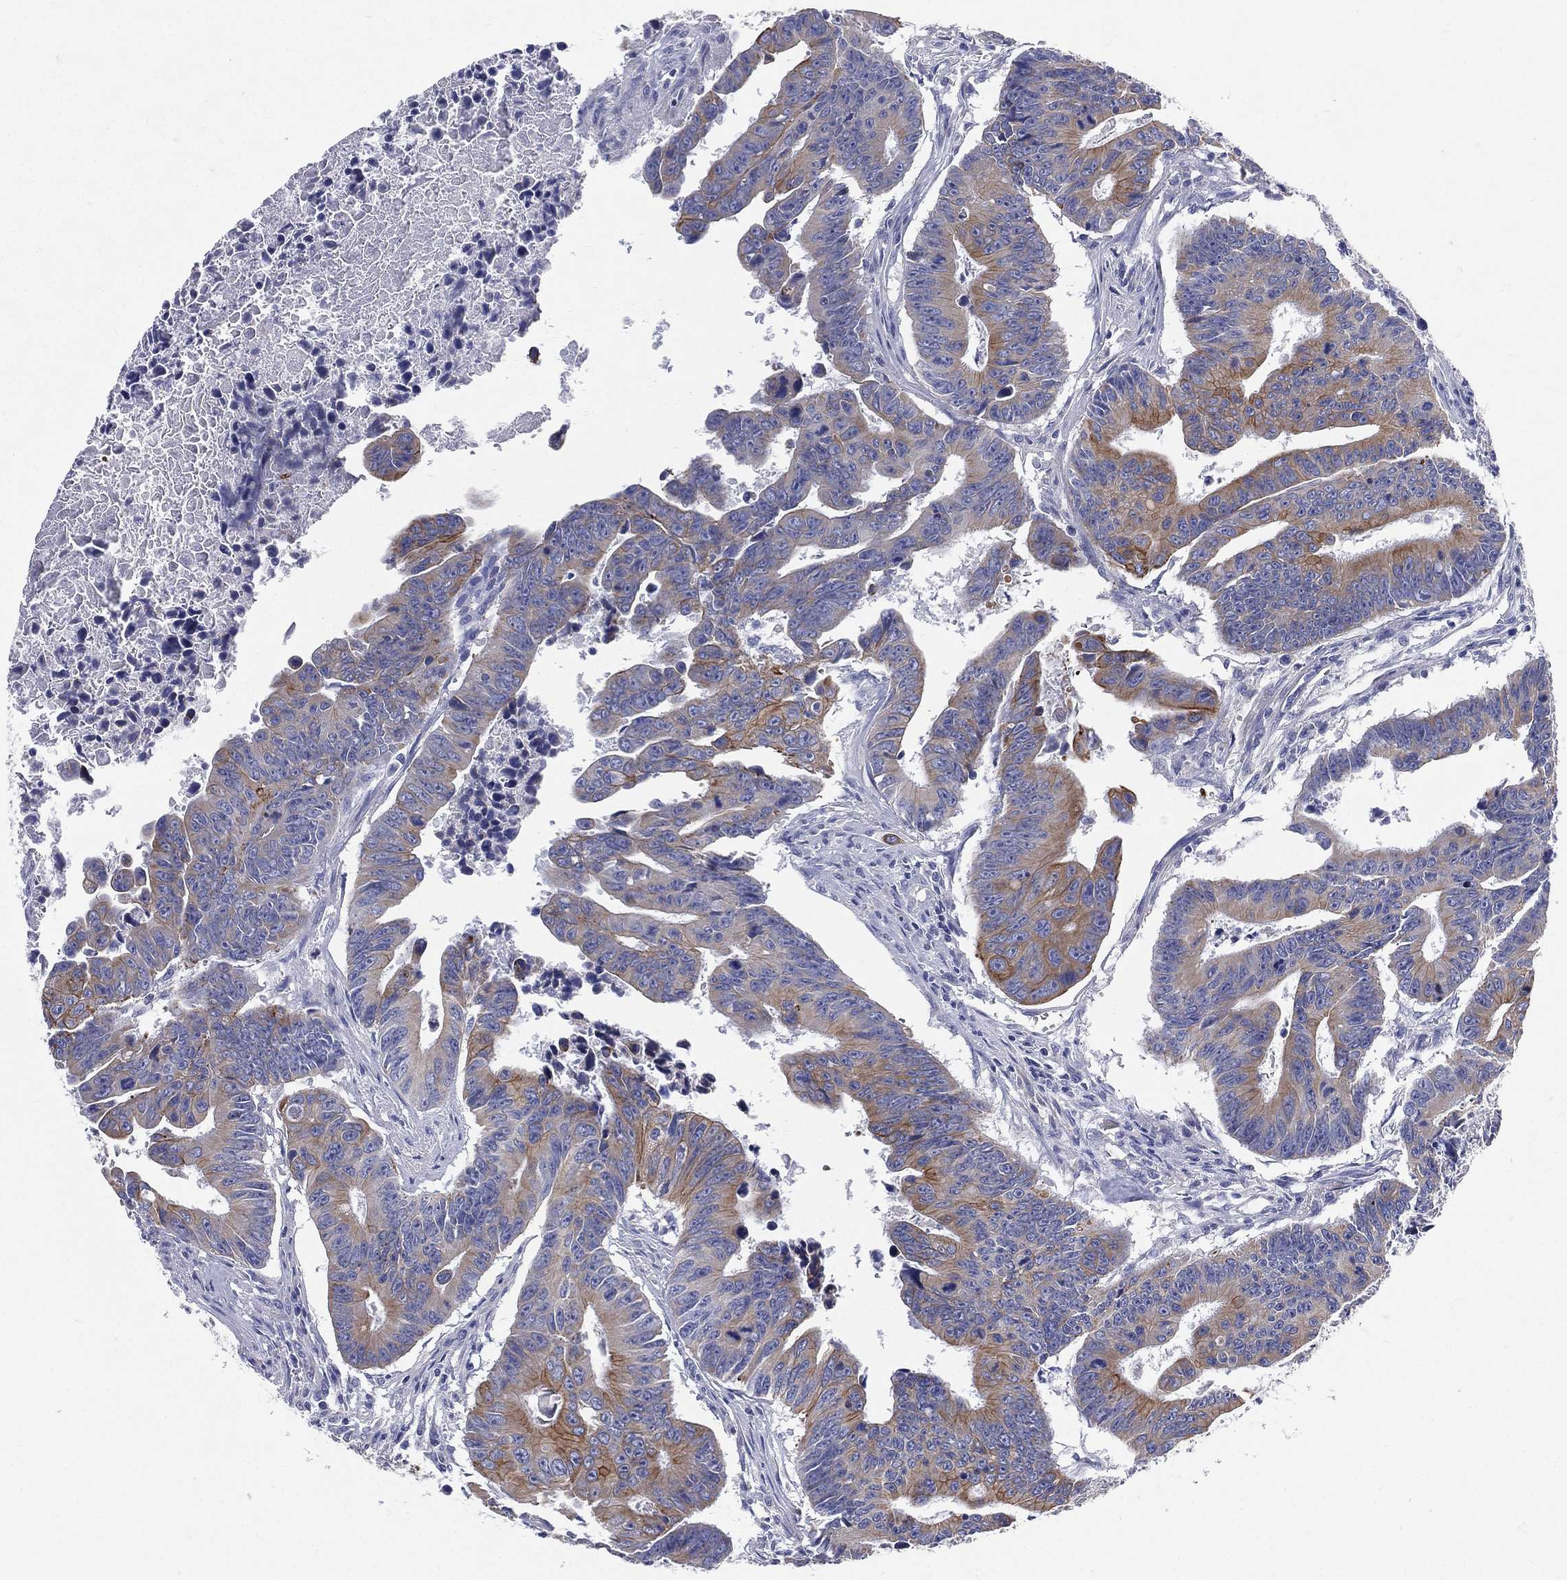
{"staining": {"intensity": "strong", "quantity": "<25%", "location": "cytoplasmic/membranous"}, "tissue": "colorectal cancer", "cell_type": "Tumor cells", "image_type": "cancer", "snomed": [{"axis": "morphology", "description": "Adenocarcinoma, NOS"}, {"axis": "topography", "description": "Colon"}], "caption": "This is an image of IHC staining of colorectal cancer, which shows strong staining in the cytoplasmic/membranous of tumor cells.", "gene": "PWWP3A", "patient": {"sex": "female", "age": 87}}